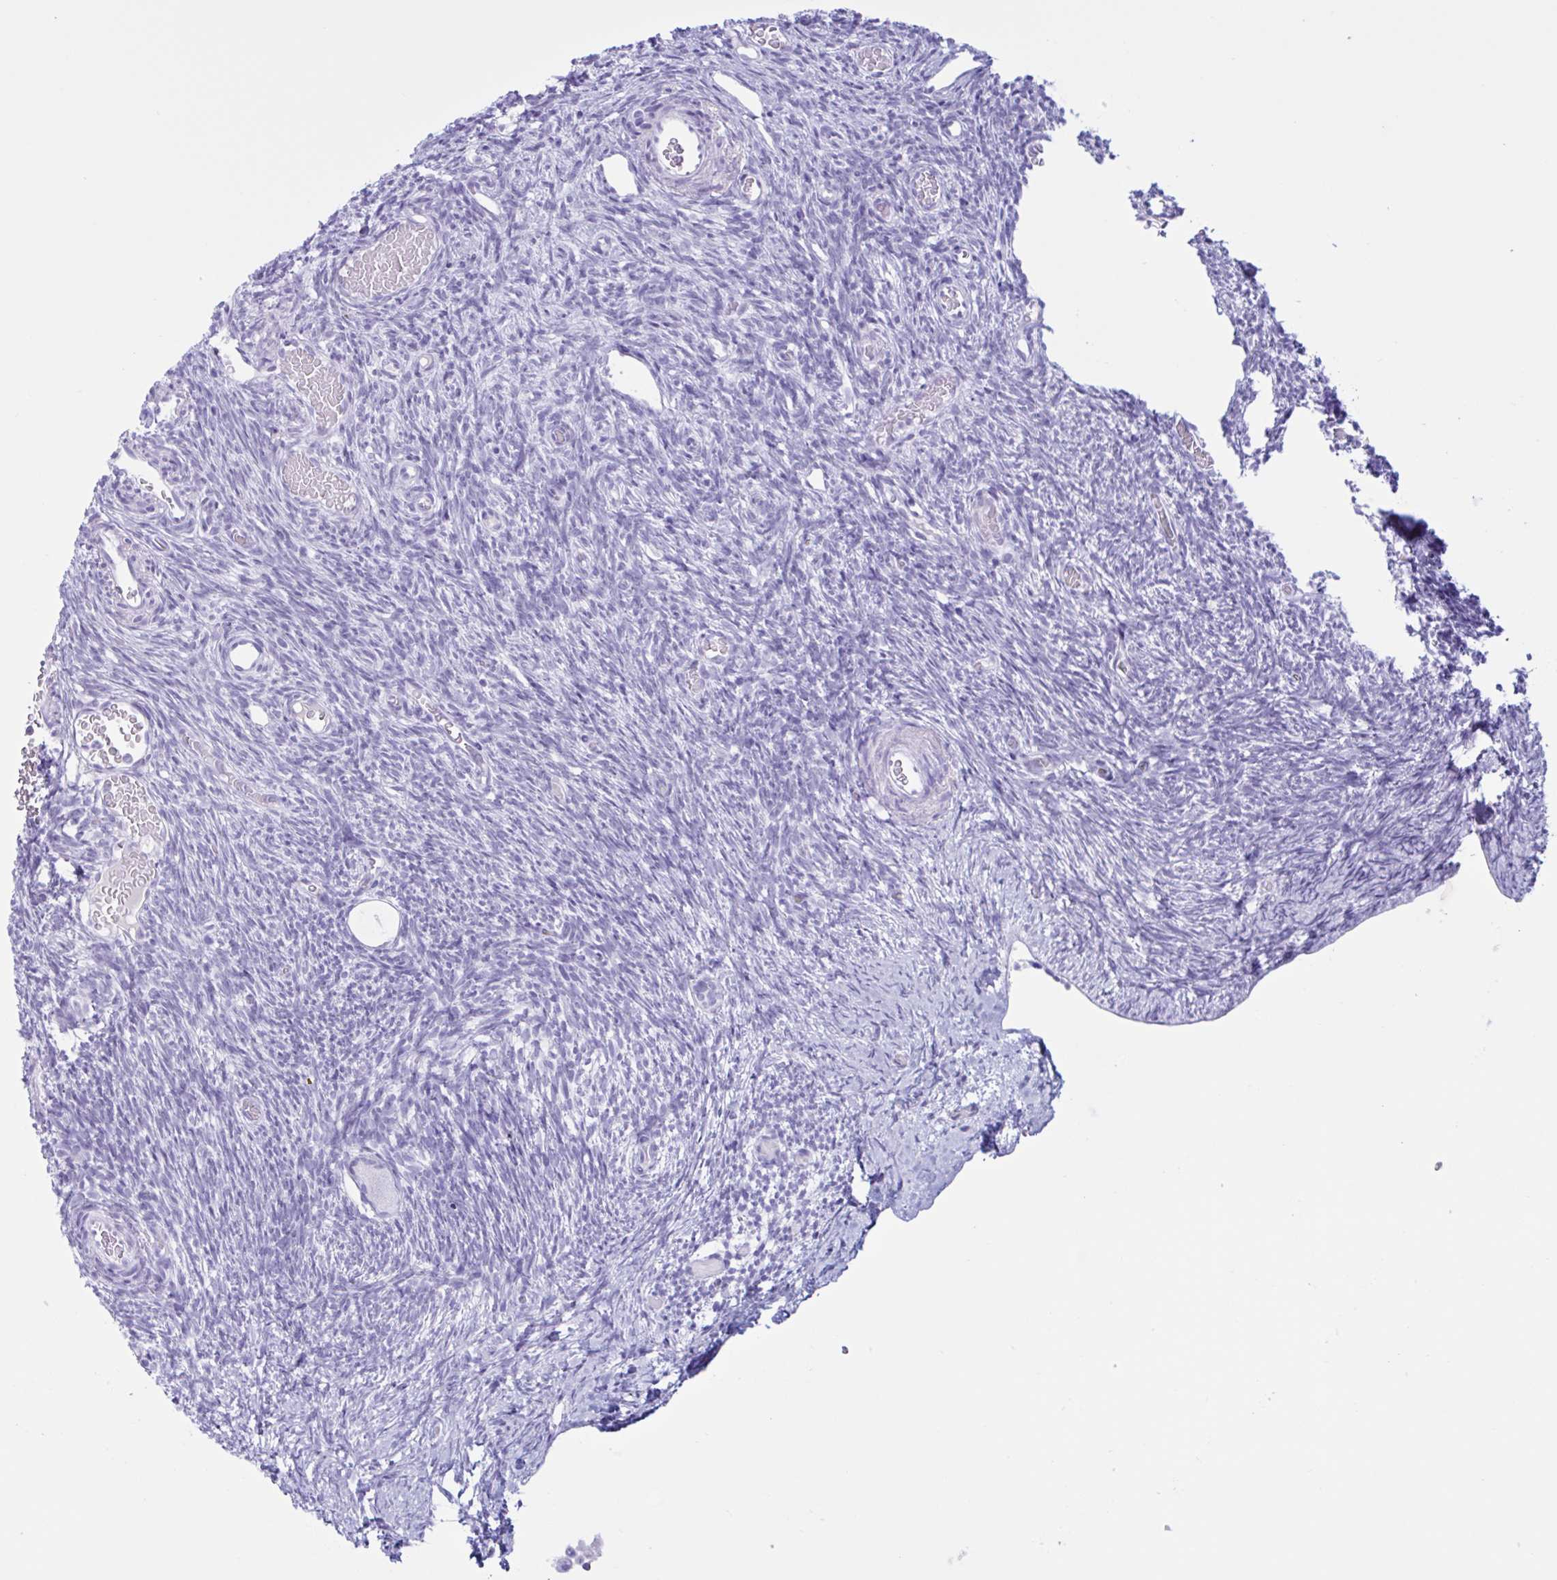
{"staining": {"intensity": "negative", "quantity": "none", "location": "none"}, "tissue": "ovary", "cell_type": "Follicle cells", "image_type": "normal", "snomed": [{"axis": "morphology", "description": "Normal tissue, NOS"}, {"axis": "topography", "description": "Ovary"}], "caption": "Photomicrograph shows no protein positivity in follicle cells of benign ovary.", "gene": "MRGPRG", "patient": {"sex": "female", "age": 39}}